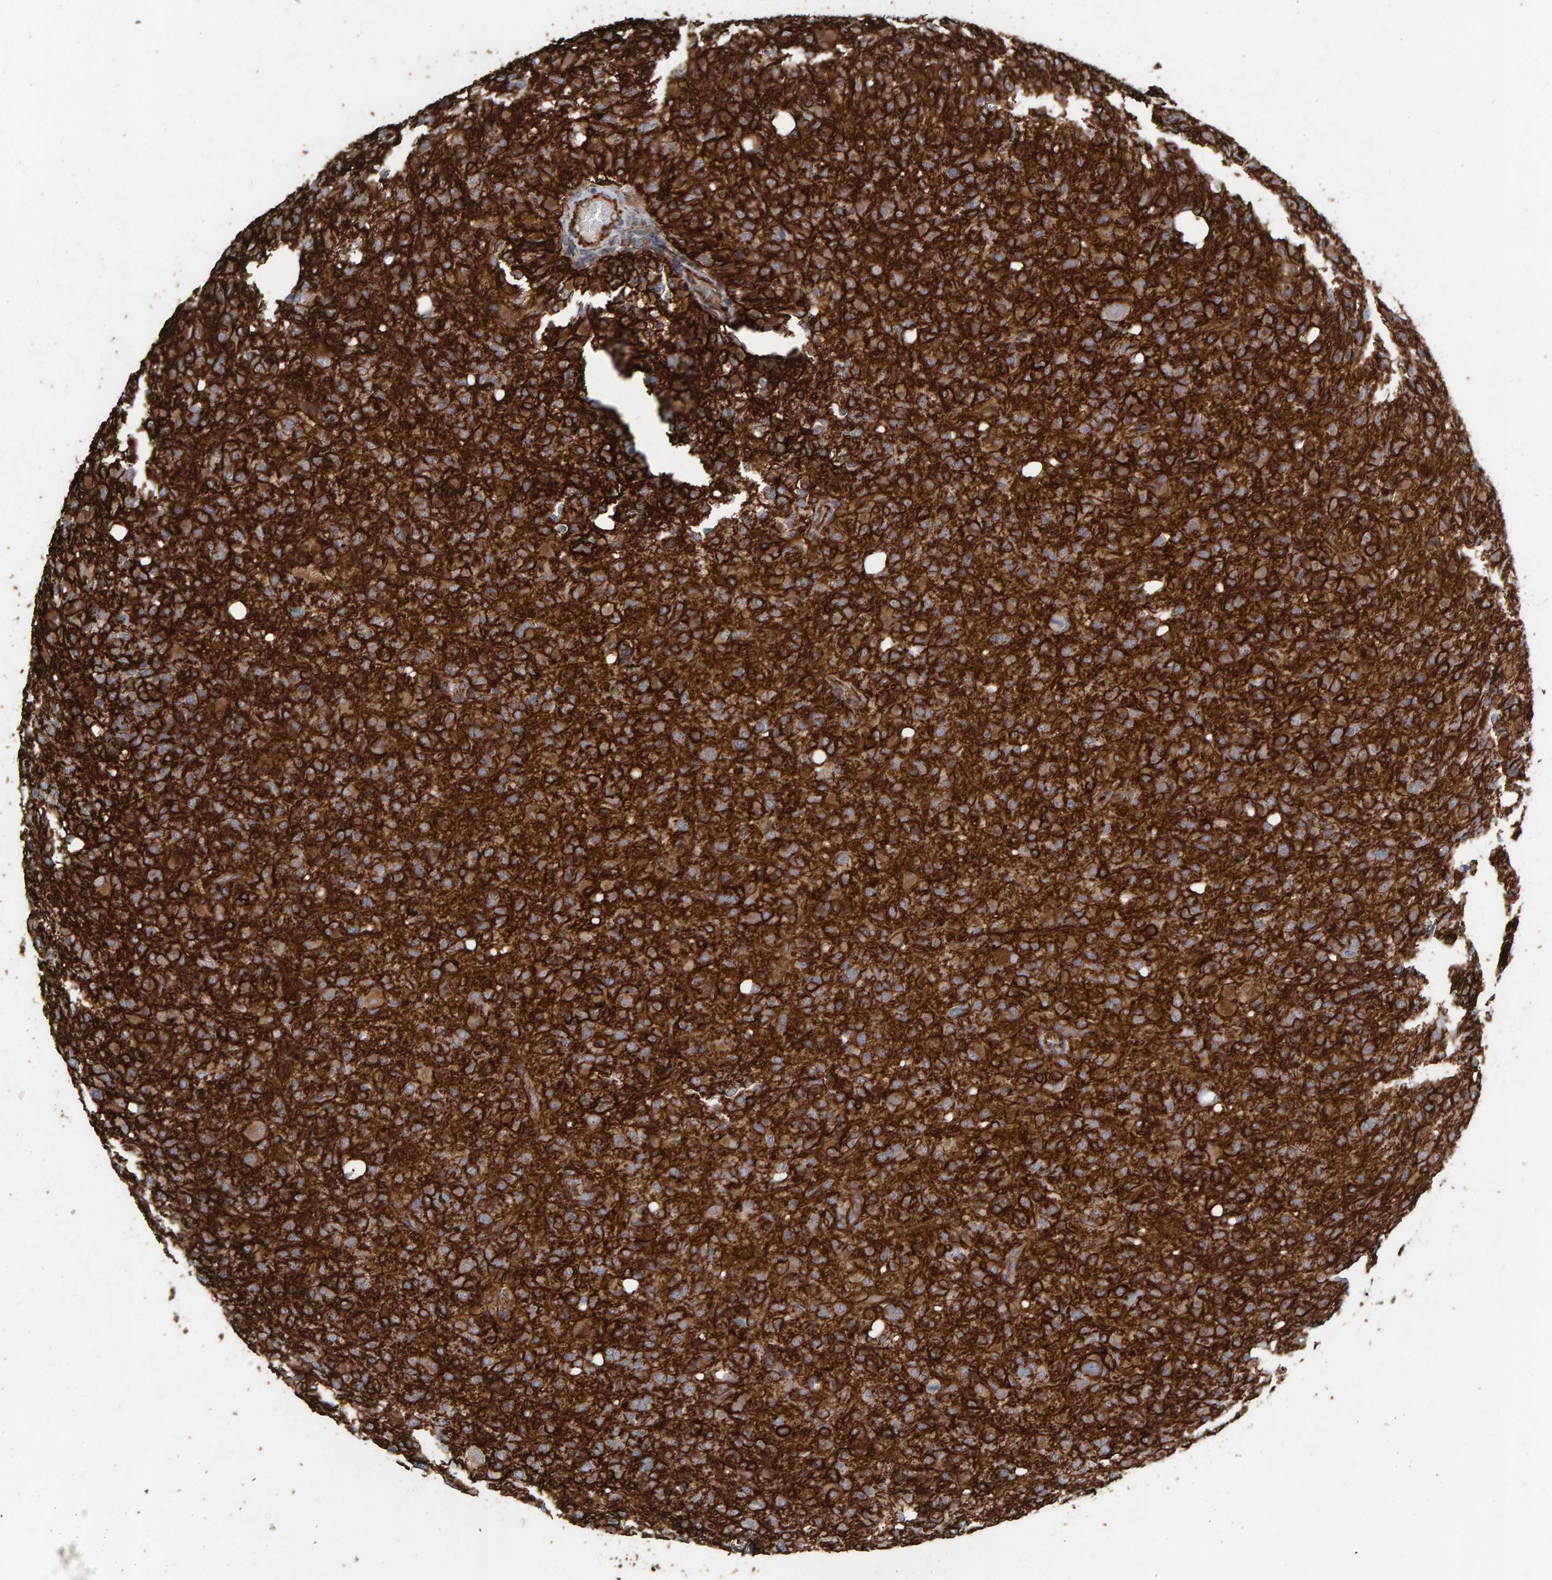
{"staining": {"intensity": "moderate", "quantity": ">75%", "location": "cytoplasmic/membranous"}, "tissue": "glioma", "cell_type": "Tumor cells", "image_type": "cancer", "snomed": [{"axis": "morphology", "description": "Glioma, malignant, High grade"}, {"axis": "topography", "description": "Brain"}], "caption": "Glioma was stained to show a protein in brown. There is medium levels of moderate cytoplasmic/membranous expression in about >75% of tumor cells.", "gene": "ZNF347", "patient": {"sex": "female", "age": 57}}